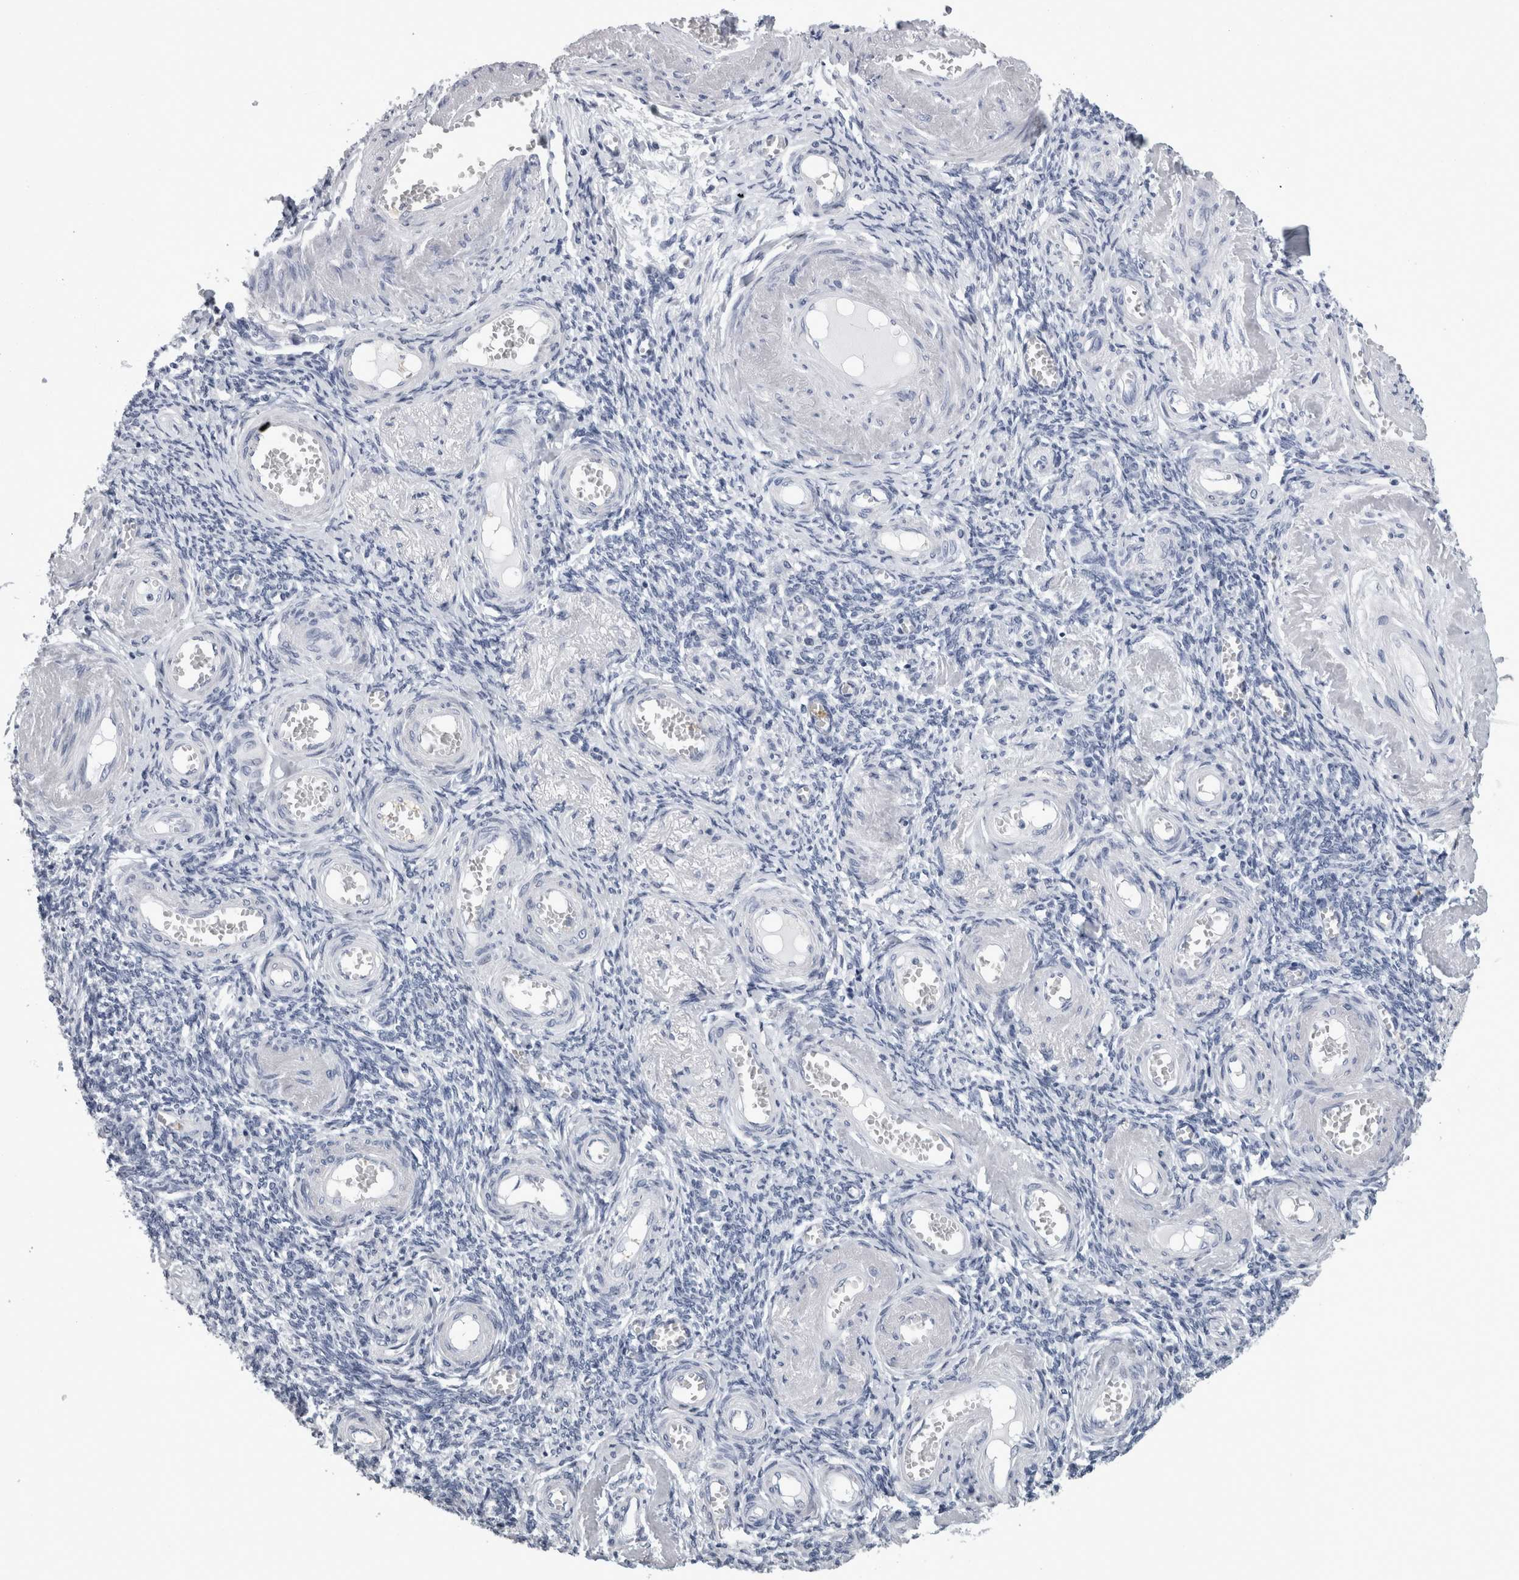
{"staining": {"intensity": "negative", "quantity": "none", "location": "none"}, "tissue": "adipose tissue", "cell_type": "Adipocytes", "image_type": "normal", "snomed": [{"axis": "morphology", "description": "Normal tissue, NOS"}, {"axis": "topography", "description": "Vascular tissue"}, {"axis": "topography", "description": "Fallopian tube"}, {"axis": "topography", "description": "Ovary"}], "caption": "High power microscopy image of an IHC photomicrograph of benign adipose tissue, revealing no significant staining in adipocytes. (DAB IHC visualized using brightfield microscopy, high magnification).", "gene": "ALDH8A1", "patient": {"sex": "female", "age": 67}}